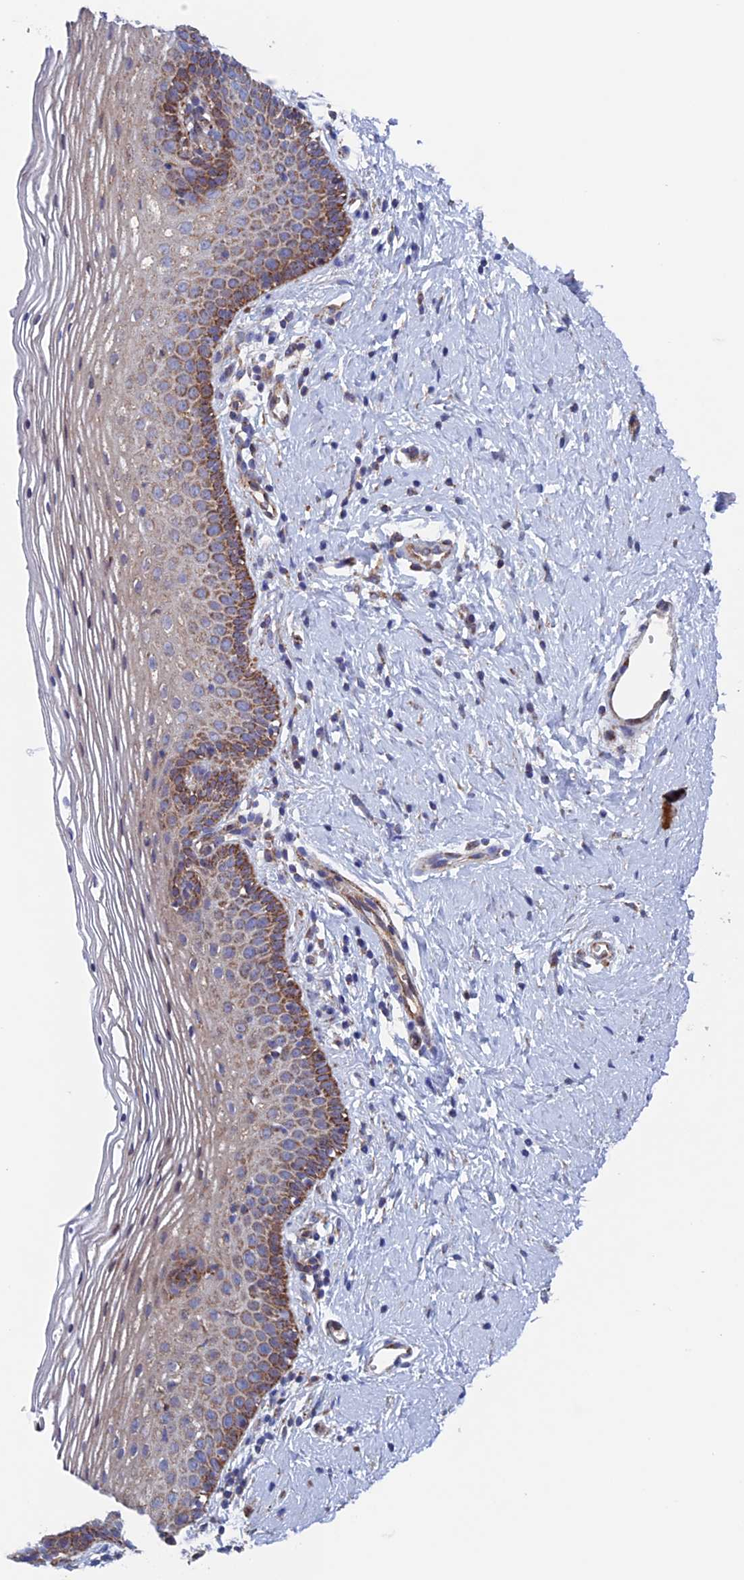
{"staining": {"intensity": "strong", "quantity": "25%-75%", "location": "cytoplasmic/membranous"}, "tissue": "vagina", "cell_type": "Squamous epithelial cells", "image_type": "normal", "snomed": [{"axis": "morphology", "description": "Normal tissue, NOS"}, {"axis": "topography", "description": "Vagina"}], "caption": "A high amount of strong cytoplasmic/membranous expression is present in approximately 25%-75% of squamous epithelial cells in normal vagina. (DAB IHC, brown staining for protein, blue staining for nuclei).", "gene": "MRPL1", "patient": {"sex": "female", "age": 32}}